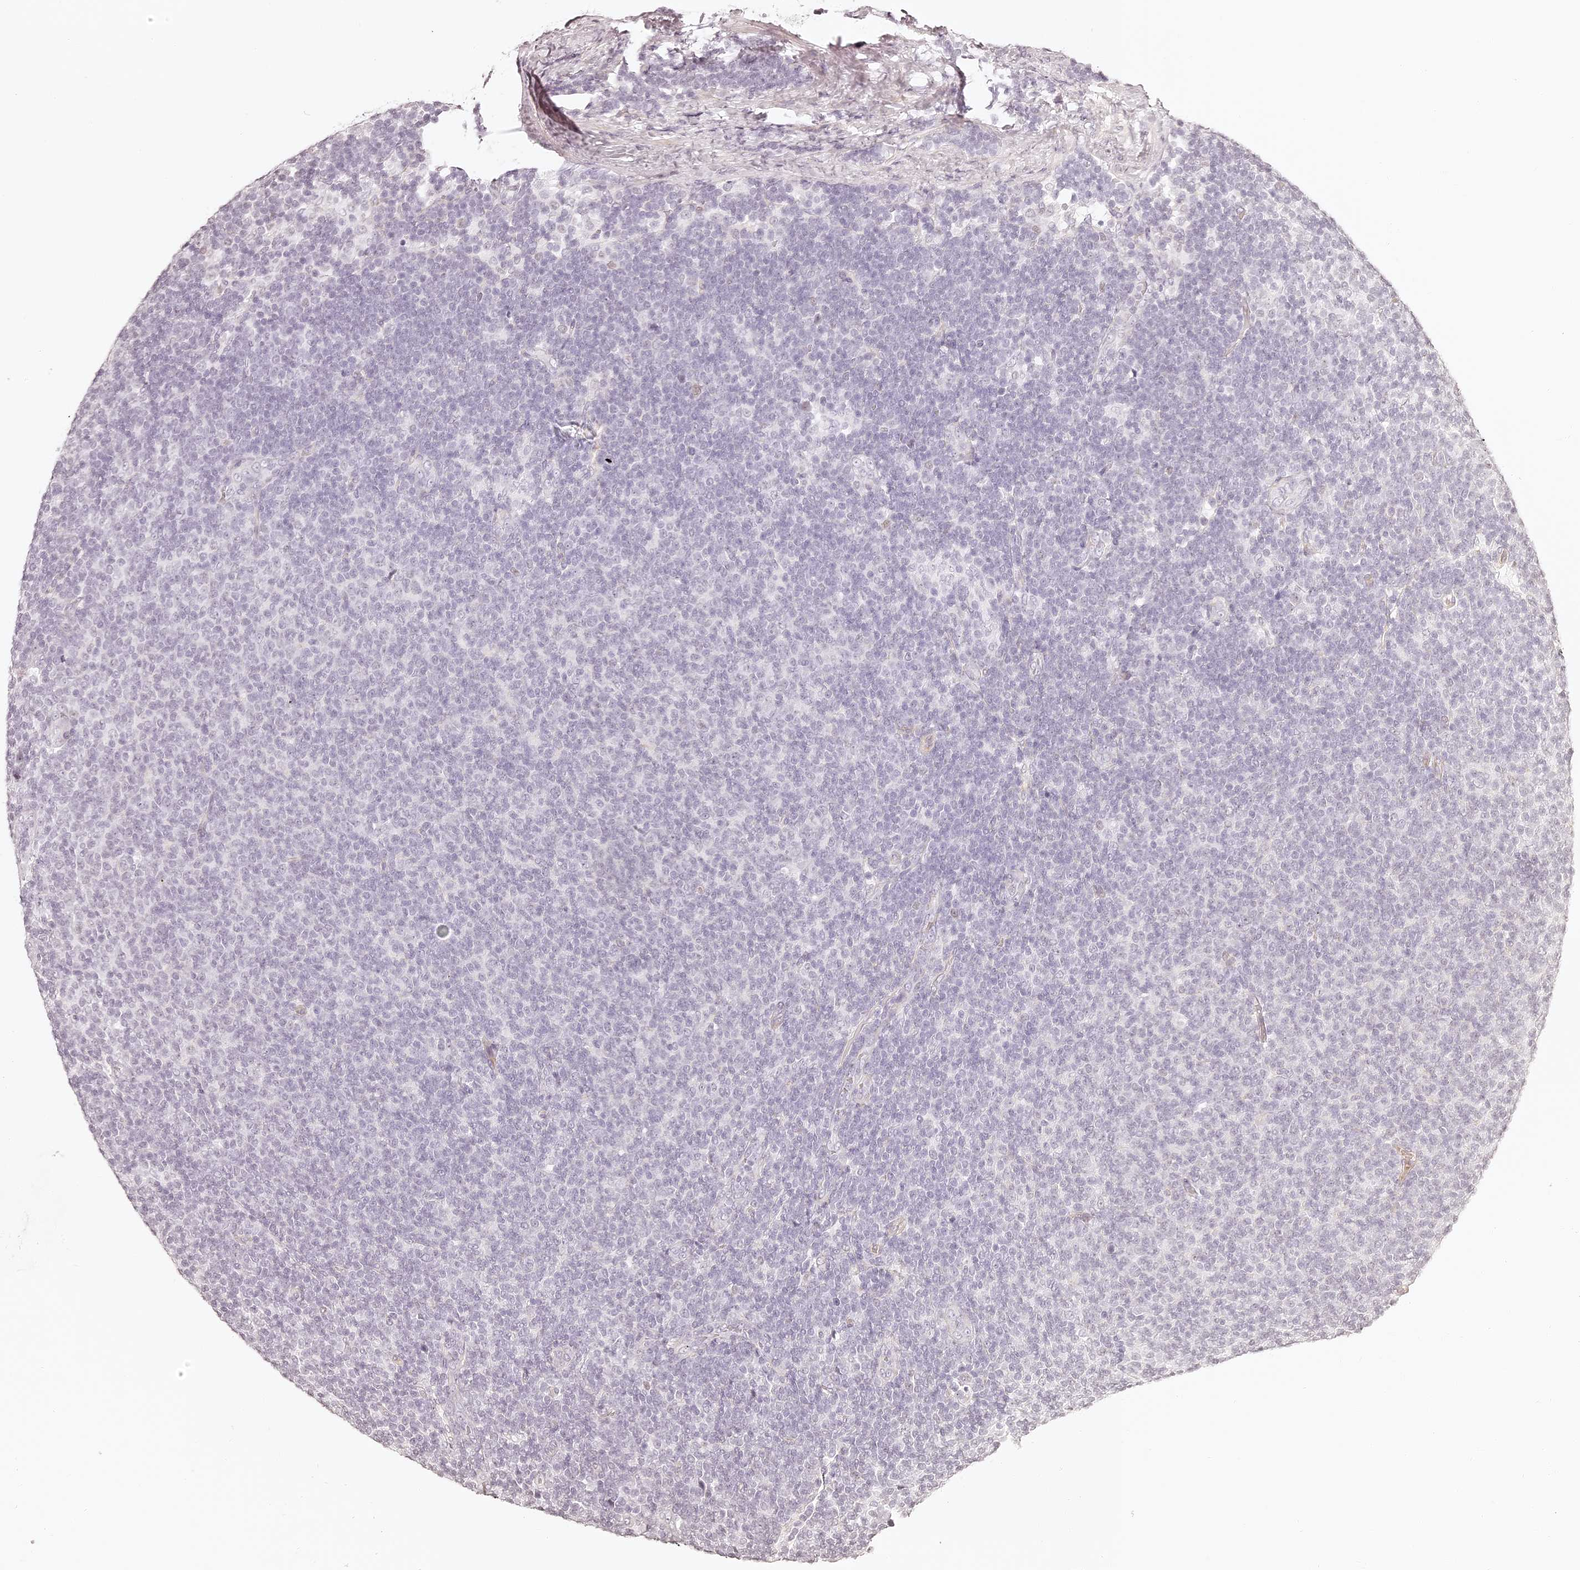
{"staining": {"intensity": "negative", "quantity": "none", "location": "none"}, "tissue": "lymphoma", "cell_type": "Tumor cells", "image_type": "cancer", "snomed": [{"axis": "morphology", "description": "Malignant lymphoma, non-Hodgkin's type, Low grade"}, {"axis": "topography", "description": "Lymph node"}], "caption": "This is an immunohistochemistry histopathology image of human lymphoma. There is no expression in tumor cells.", "gene": "ELAPOR1", "patient": {"sex": "male", "age": 66}}